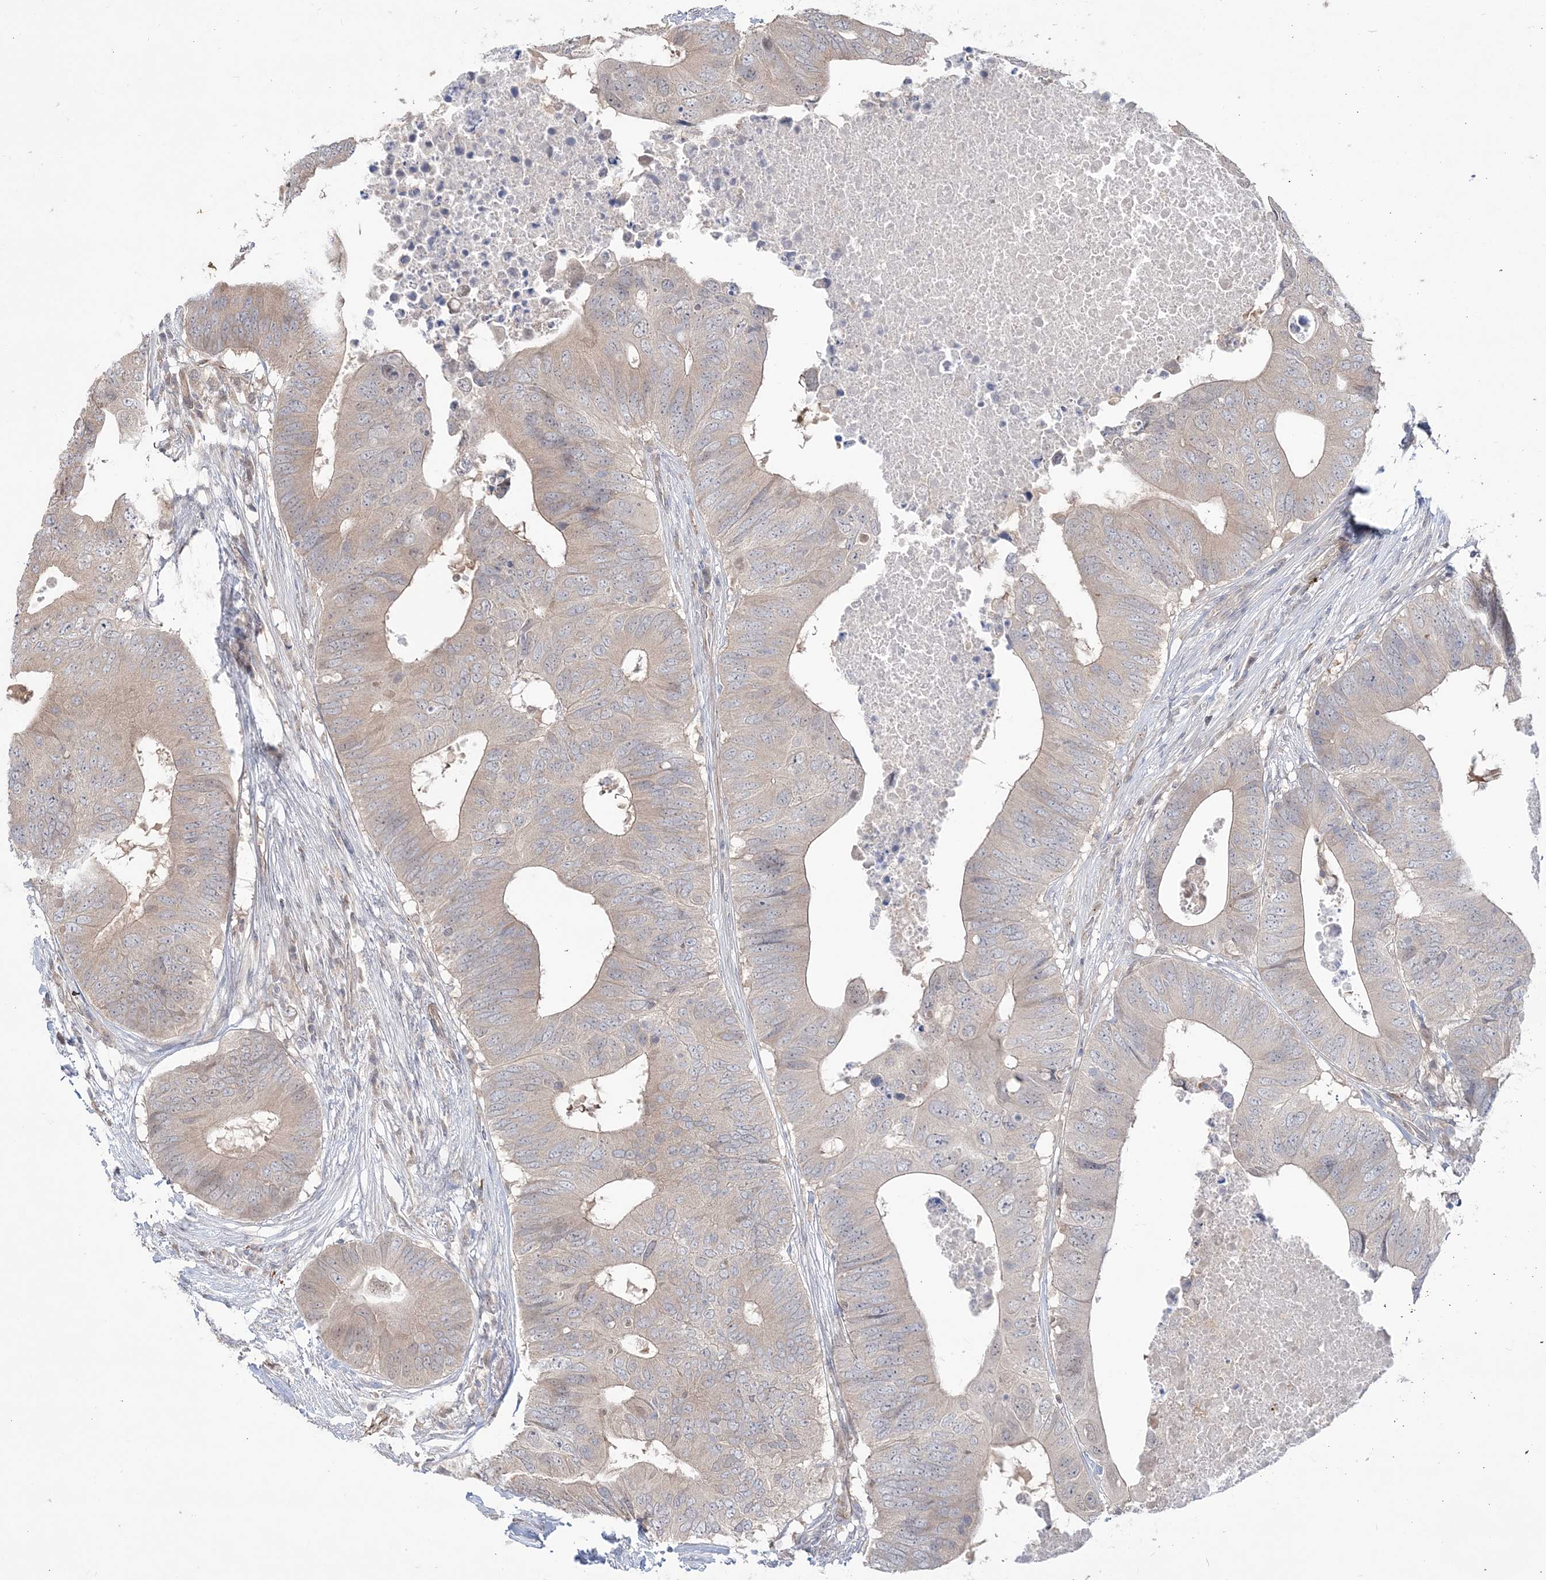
{"staining": {"intensity": "negative", "quantity": "none", "location": "none"}, "tissue": "colorectal cancer", "cell_type": "Tumor cells", "image_type": "cancer", "snomed": [{"axis": "morphology", "description": "Adenocarcinoma, NOS"}, {"axis": "topography", "description": "Colon"}], "caption": "Immunohistochemical staining of human colorectal cancer exhibits no significant positivity in tumor cells.", "gene": "DHX57", "patient": {"sex": "male", "age": 71}}